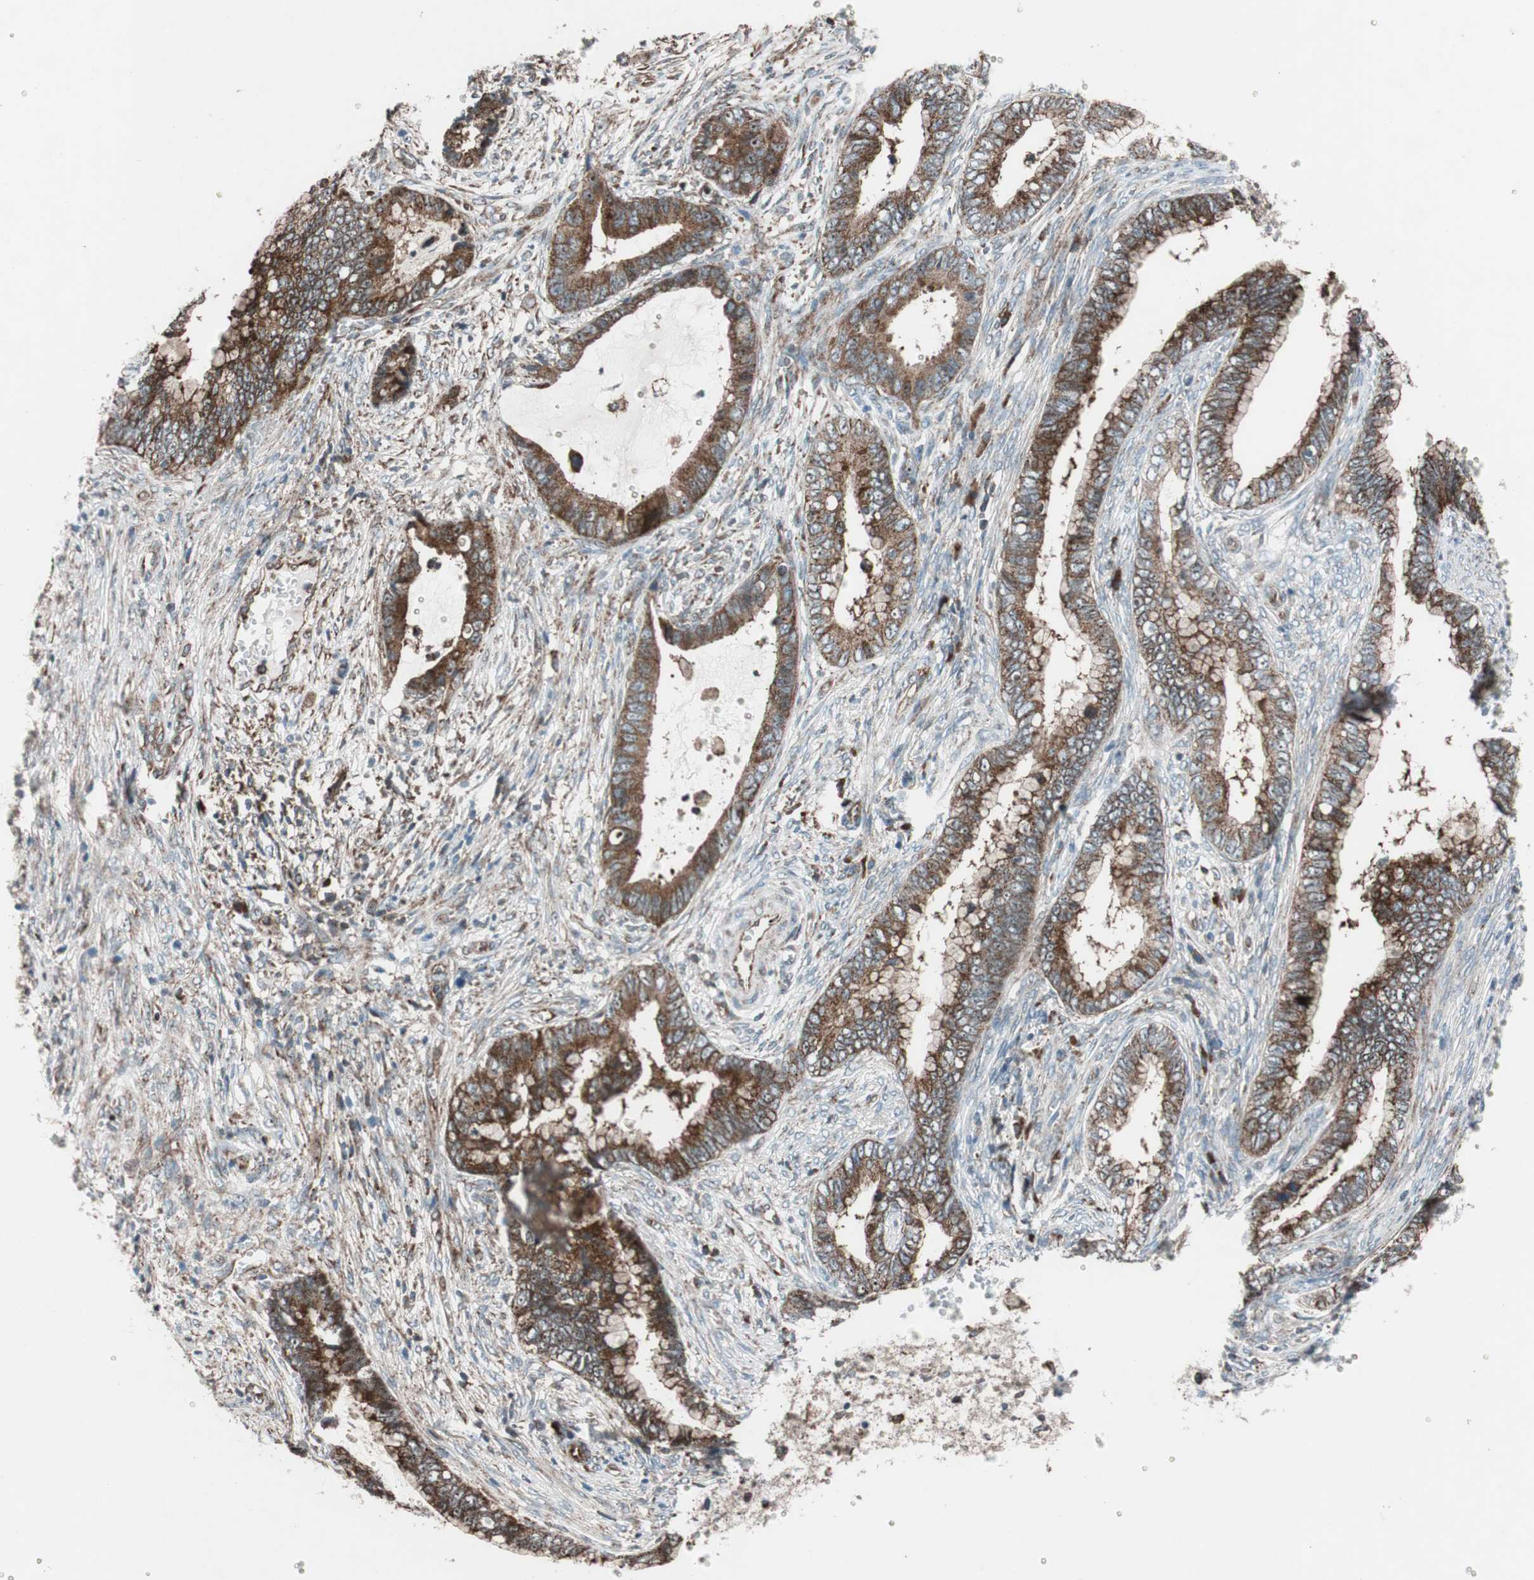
{"staining": {"intensity": "strong", "quantity": ">75%", "location": "cytoplasmic/membranous"}, "tissue": "cervical cancer", "cell_type": "Tumor cells", "image_type": "cancer", "snomed": [{"axis": "morphology", "description": "Adenocarcinoma, NOS"}, {"axis": "topography", "description": "Cervix"}], "caption": "High-magnification brightfield microscopy of cervical cancer stained with DAB (3,3'-diaminobenzidine) (brown) and counterstained with hematoxylin (blue). tumor cells exhibit strong cytoplasmic/membranous expression is identified in approximately>75% of cells.", "gene": "CCL14", "patient": {"sex": "female", "age": 44}}